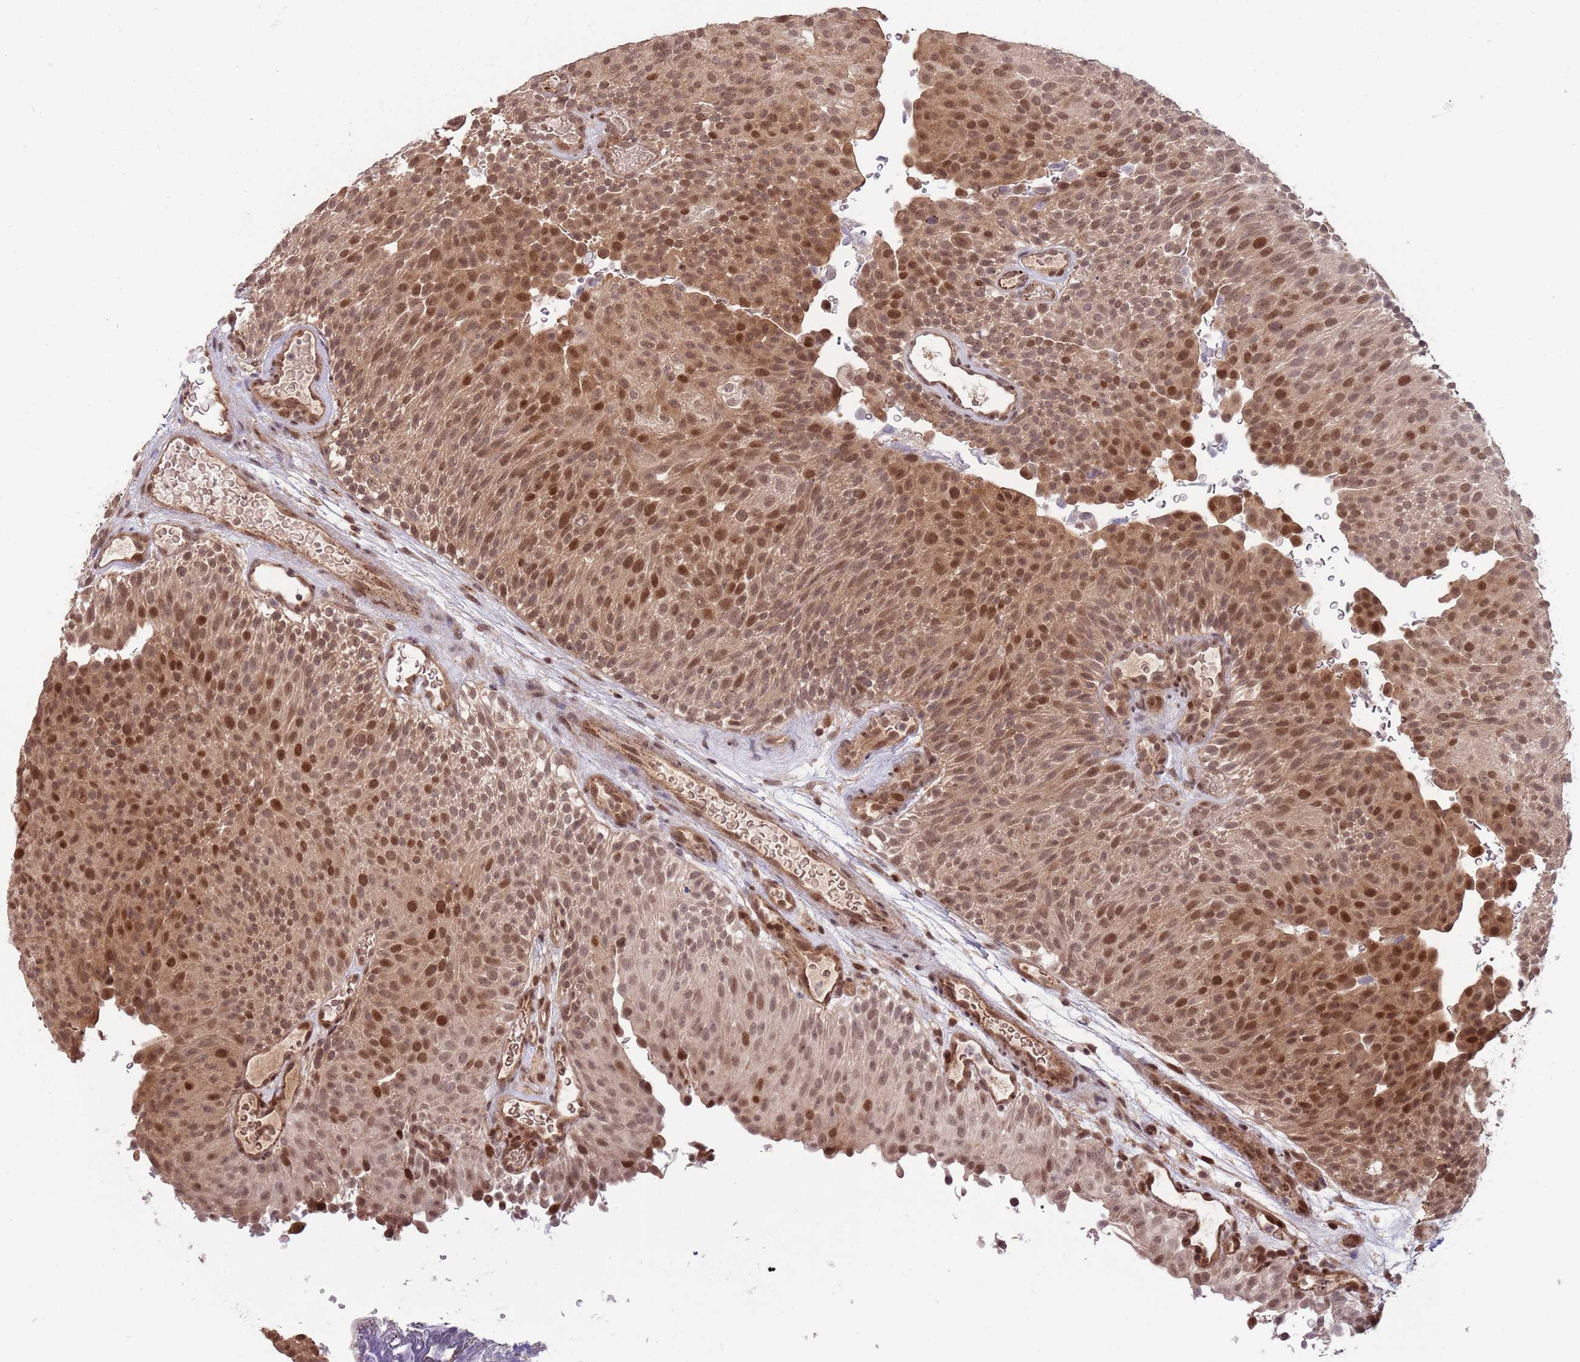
{"staining": {"intensity": "strong", "quantity": ">75%", "location": "cytoplasmic/membranous,nuclear"}, "tissue": "urothelial cancer", "cell_type": "Tumor cells", "image_type": "cancer", "snomed": [{"axis": "morphology", "description": "Urothelial carcinoma, Low grade"}, {"axis": "topography", "description": "Urinary bladder"}], "caption": "Immunohistochemical staining of urothelial carcinoma (low-grade) shows high levels of strong cytoplasmic/membranous and nuclear staining in about >75% of tumor cells.", "gene": "SALL1", "patient": {"sex": "male", "age": 78}}